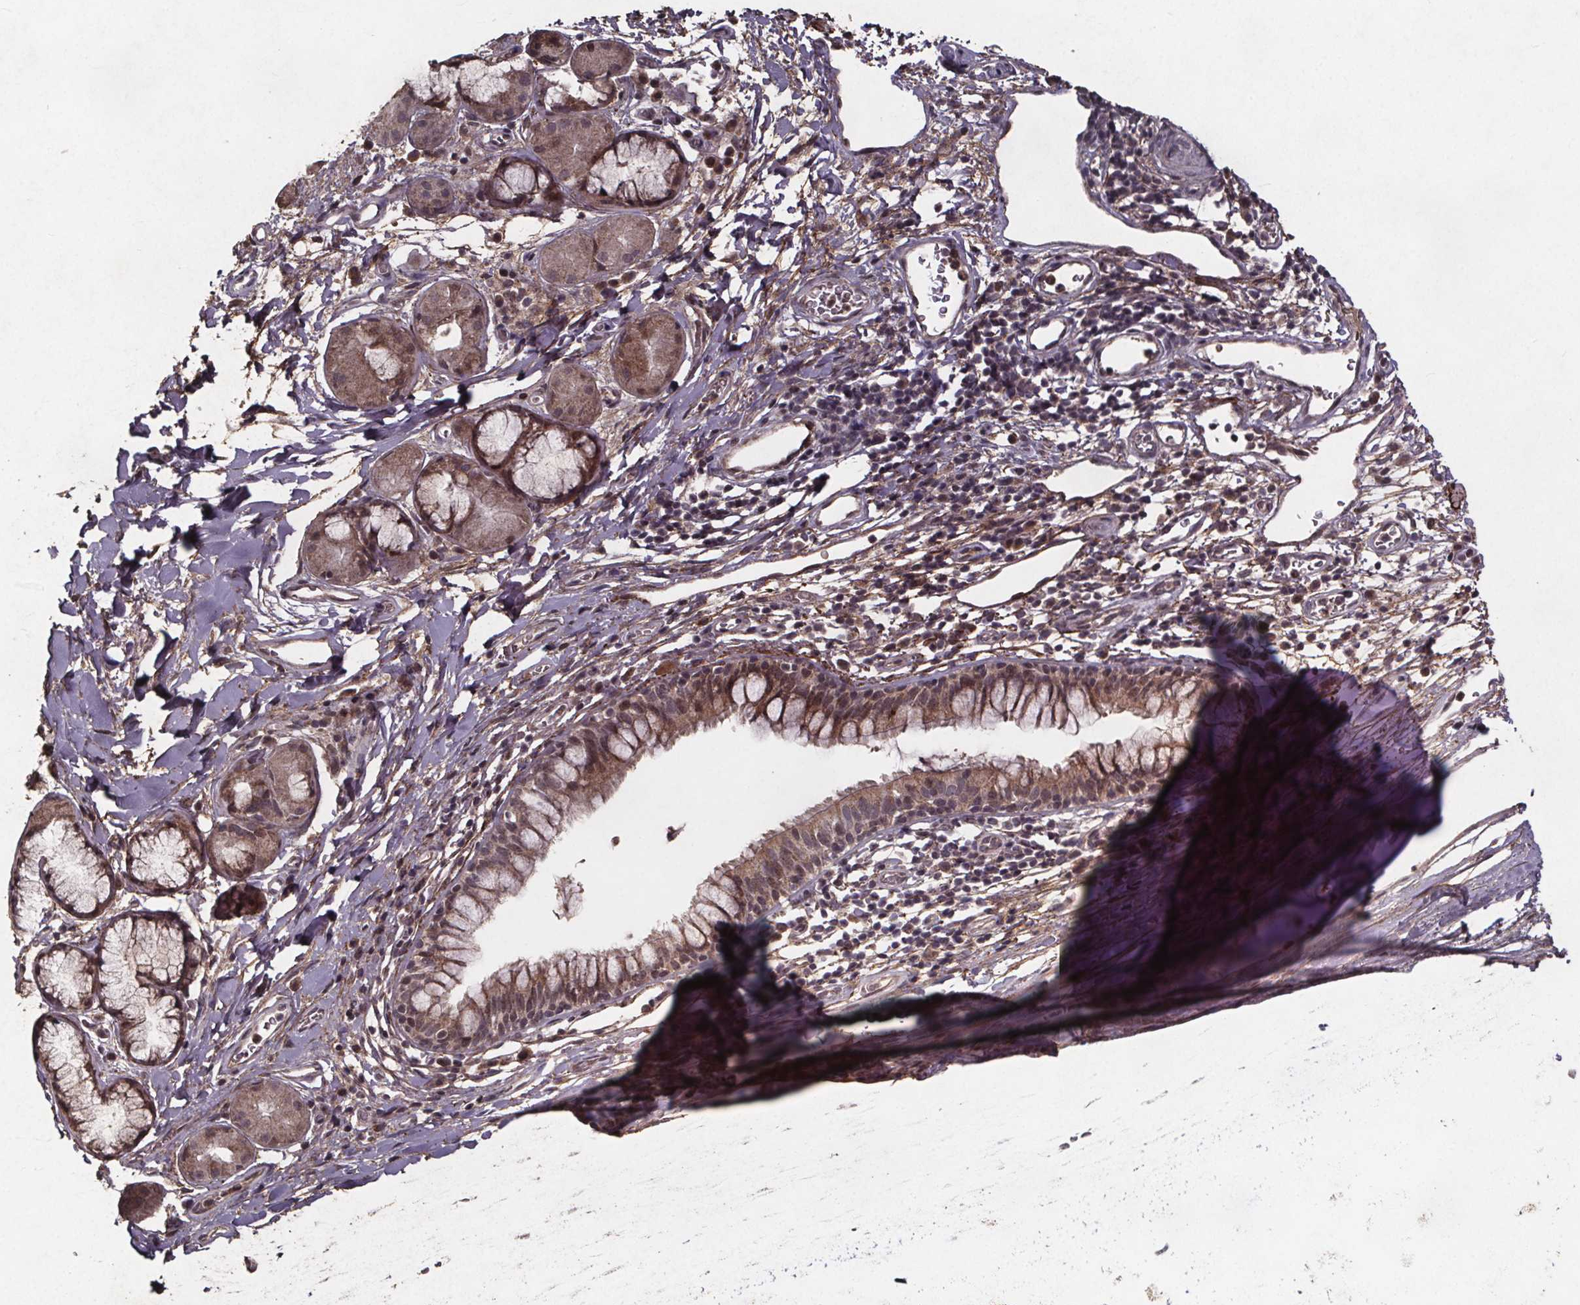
{"staining": {"intensity": "weak", "quantity": ">75%", "location": "cytoplasmic/membranous"}, "tissue": "bronchus", "cell_type": "Respiratory epithelial cells", "image_type": "normal", "snomed": [{"axis": "morphology", "description": "Normal tissue, NOS"}, {"axis": "topography", "description": "Cartilage tissue"}, {"axis": "topography", "description": "Bronchus"}], "caption": "The immunohistochemical stain shows weak cytoplasmic/membranous expression in respiratory epithelial cells of unremarkable bronchus.", "gene": "GPX3", "patient": {"sex": "male", "age": 58}}